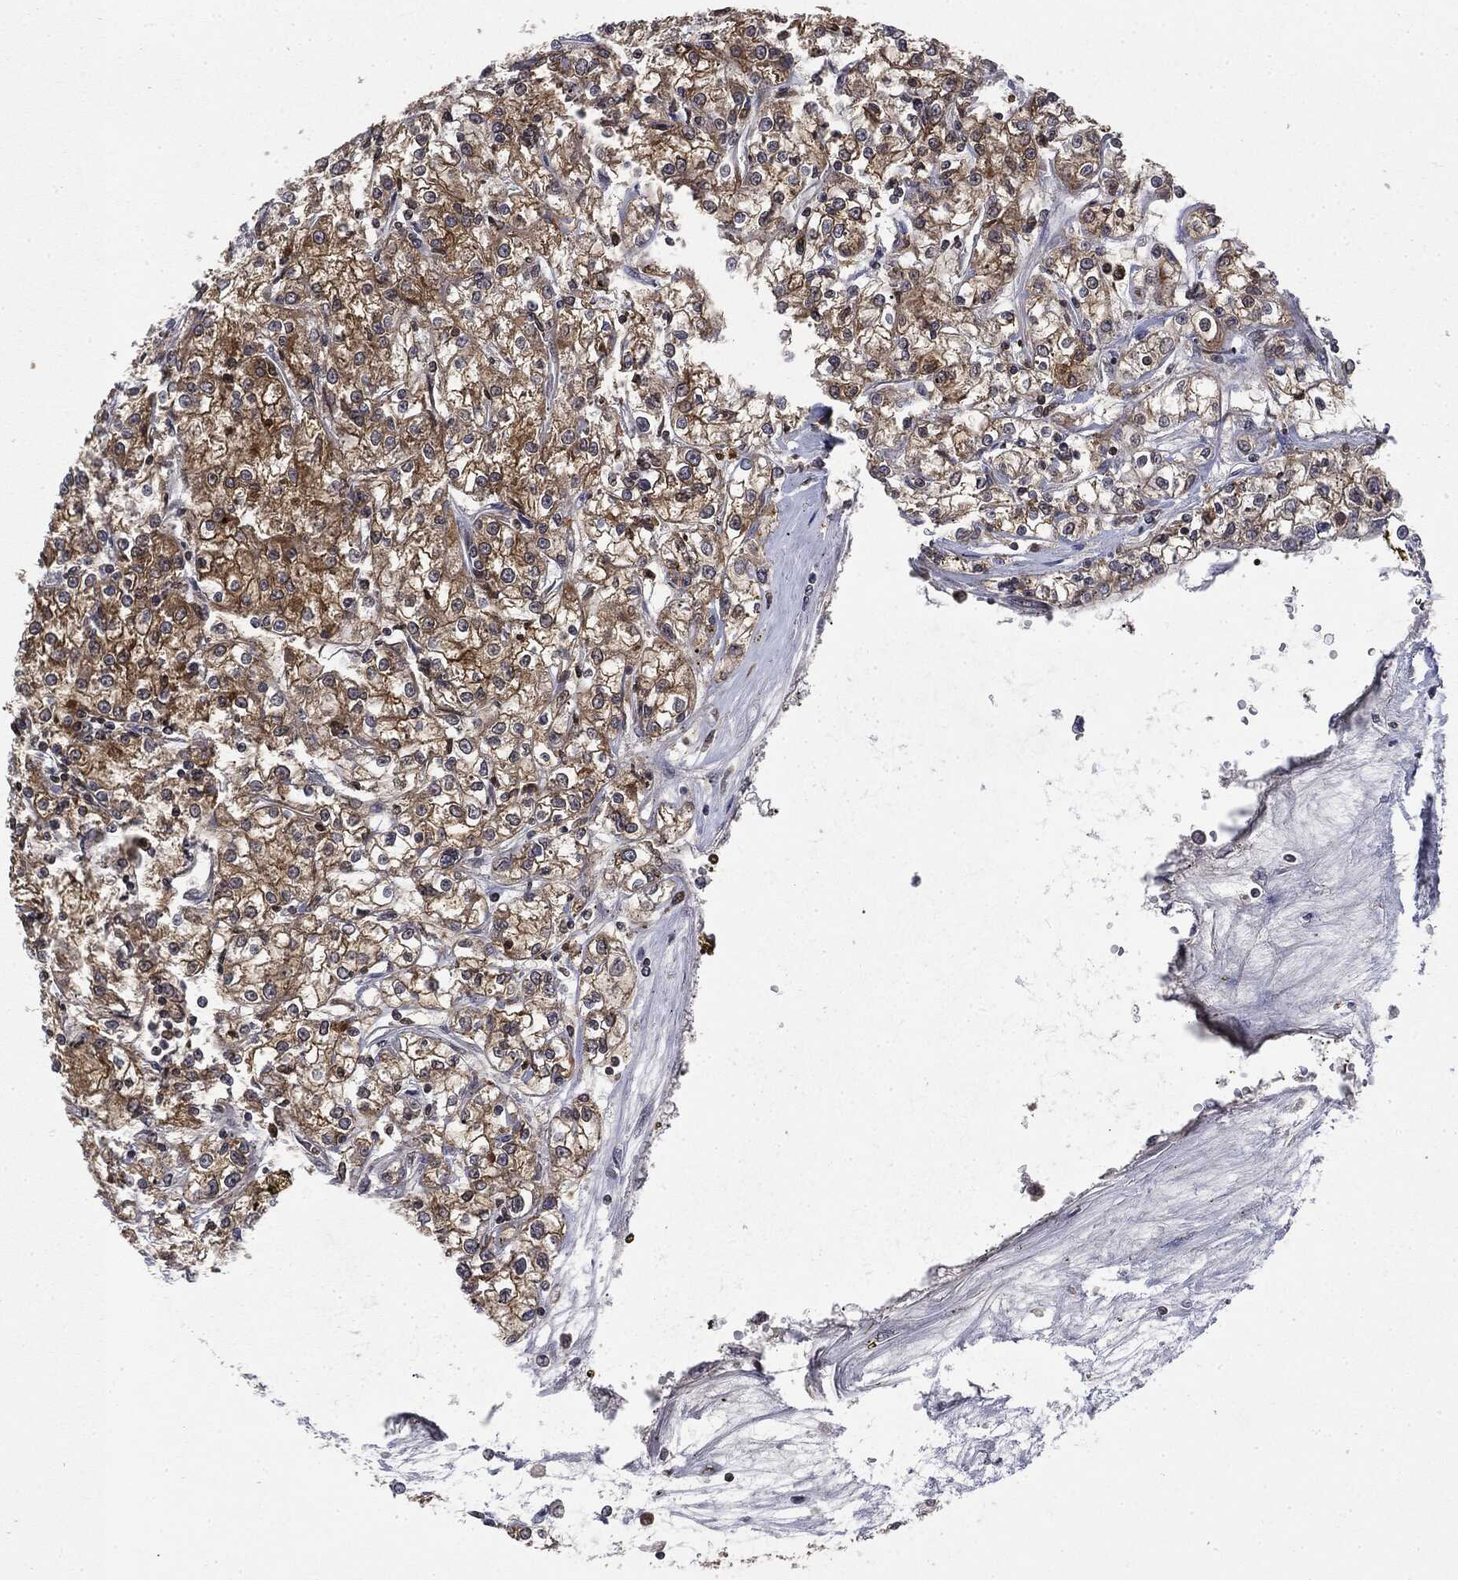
{"staining": {"intensity": "moderate", "quantity": "25%-75%", "location": "cytoplasmic/membranous"}, "tissue": "renal cancer", "cell_type": "Tumor cells", "image_type": "cancer", "snomed": [{"axis": "morphology", "description": "Adenocarcinoma, NOS"}, {"axis": "topography", "description": "Kidney"}], "caption": "An immunohistochemistry histopathology image of neoplastic tissue is shown. Protein staining in brown shows moderate cytoplasmic/membranous positivity in adenocarcinoma (renal) within tumor cells.", "gene": "SNX5", "patient": {"sex": "female", "age": 59}}